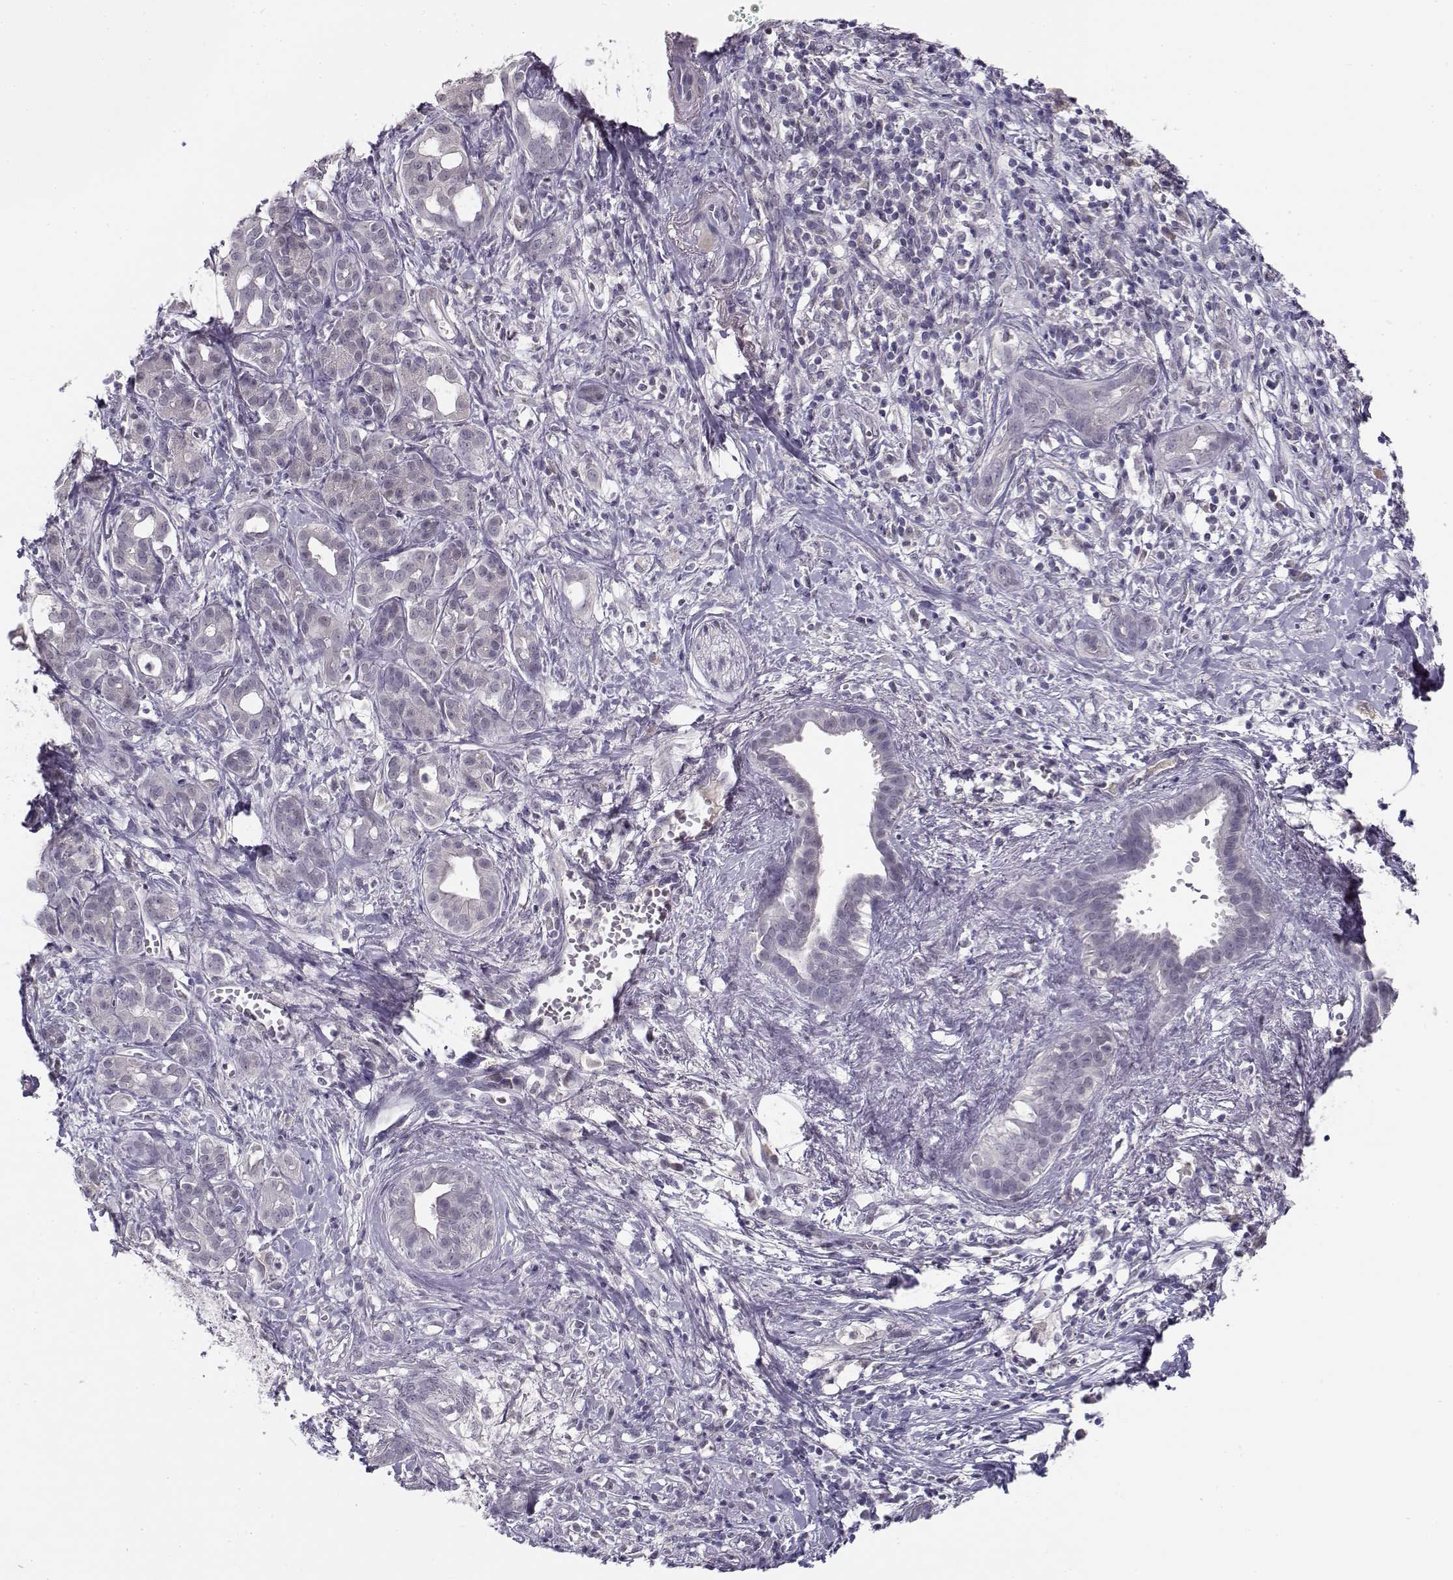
{"staining": {"intensity": "negative", "quantity": "none", "location": "none"}, "tissue": "pancreatic cancer", "cell_type": "Tumor cells", "image_type": "cancer", "snomed": [{"axis": "morphology", "description": "Adenocarcinoma, NOS"}, {"axis": "topography", "description": "Pancreas"}], "caption": "An IHC histopathology image of pancreatic adenocarcinoma is shown. There is no staining in tumor cells of pancreatic adenocarcinoma. (DAB immunohistochemistry with hematoxylin counter stain).", "gene": "C16orf86", "patient": {"sex": "male", "age": 61}}